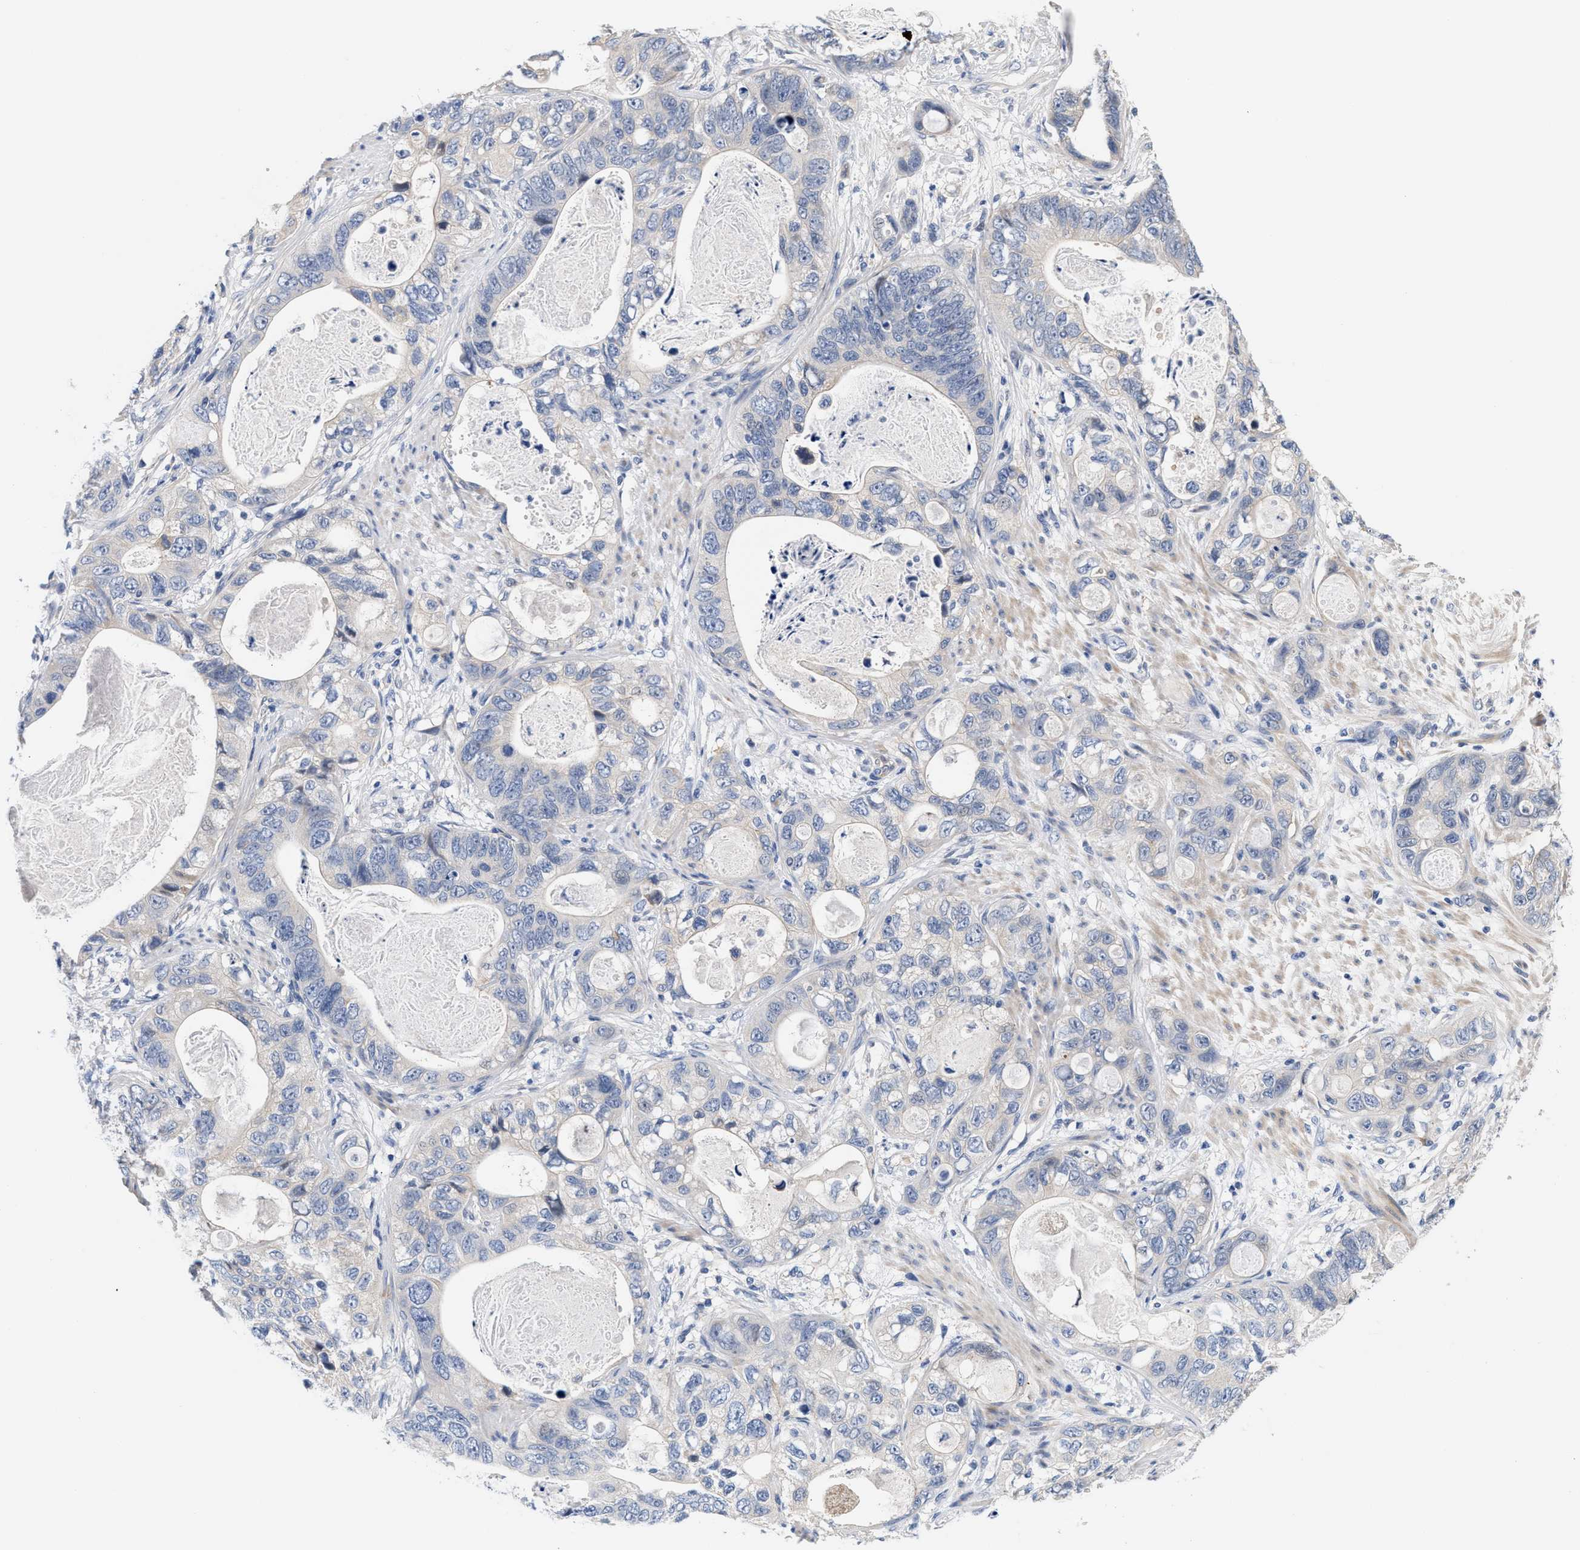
{"staining": {"intensity": "negative", "quantity": "none", "location": "none"}, "tissue": "stomach cancer", "cell_type": "Tumor cells", "image_type": "cancer", "snomed": [{"axis": "morphology", "description": "Normal tissue, NOS"}, {"axis": "morphology", "description": "Adenocarcinoma, NOS"}, {"axis": "topography", "description": "Stomach"}], "caption": "Immunohistochemistry image of neoplastic tissue: stomach cancer (adenocarcinoma) stained with DAB demonstrates no significant protein expression in tumor cells.", "gene": "ACTL7B", "patient": {"sex": "female", "age": 89}}